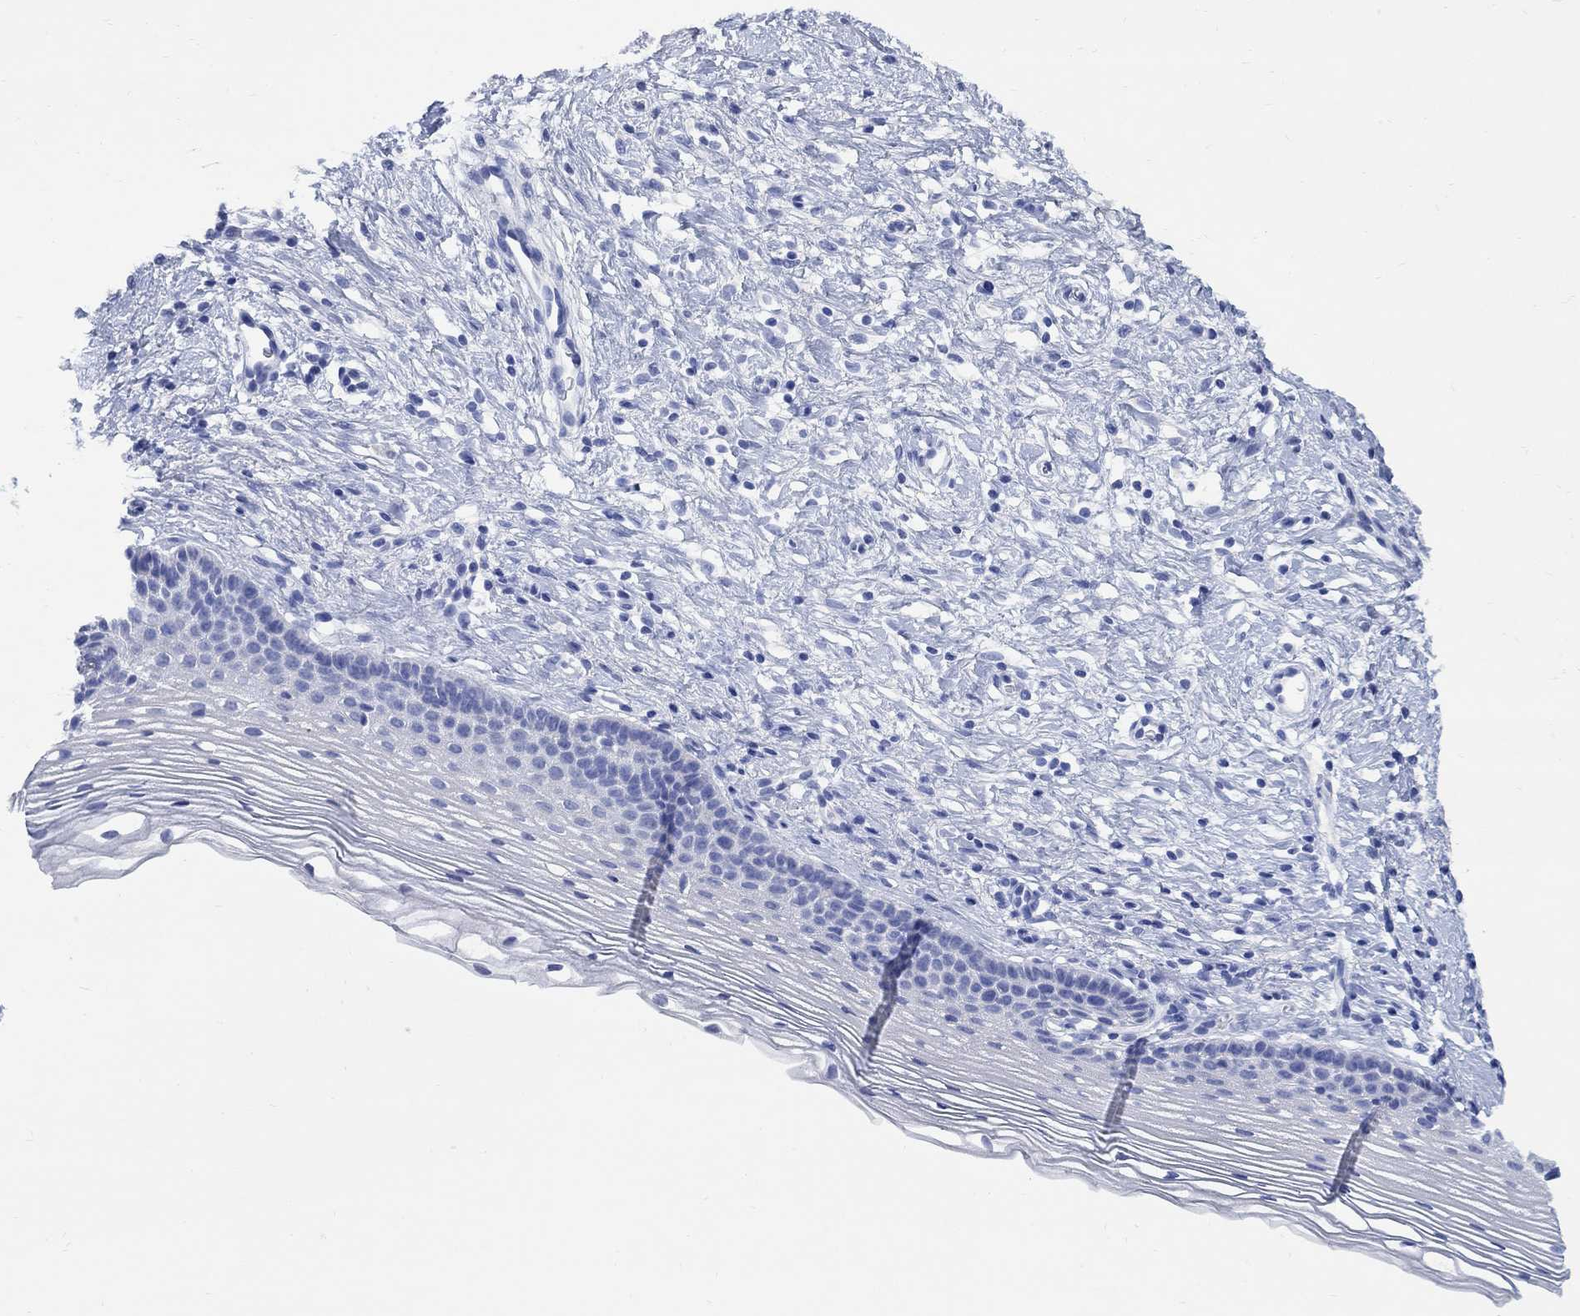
{"staining": {"intensity": "negative", "quantity": "none", "location": "none"}, "tissue": "cervix", "cell_type": "Glandular cells", "image_type": "normal", "snomed": [{"axis": "morphology", "description": "Normal tissue, NOS"}, {"axis": "topography", "description": "Cervix"}], "caption": "Immunohistochemistry (IHC) image of normal cervix: cervix stained with DAB exhibits no significant protein expression in glandular cells.", "gene": "MYL1", "patient": {"sex": "female", "age": 39}}